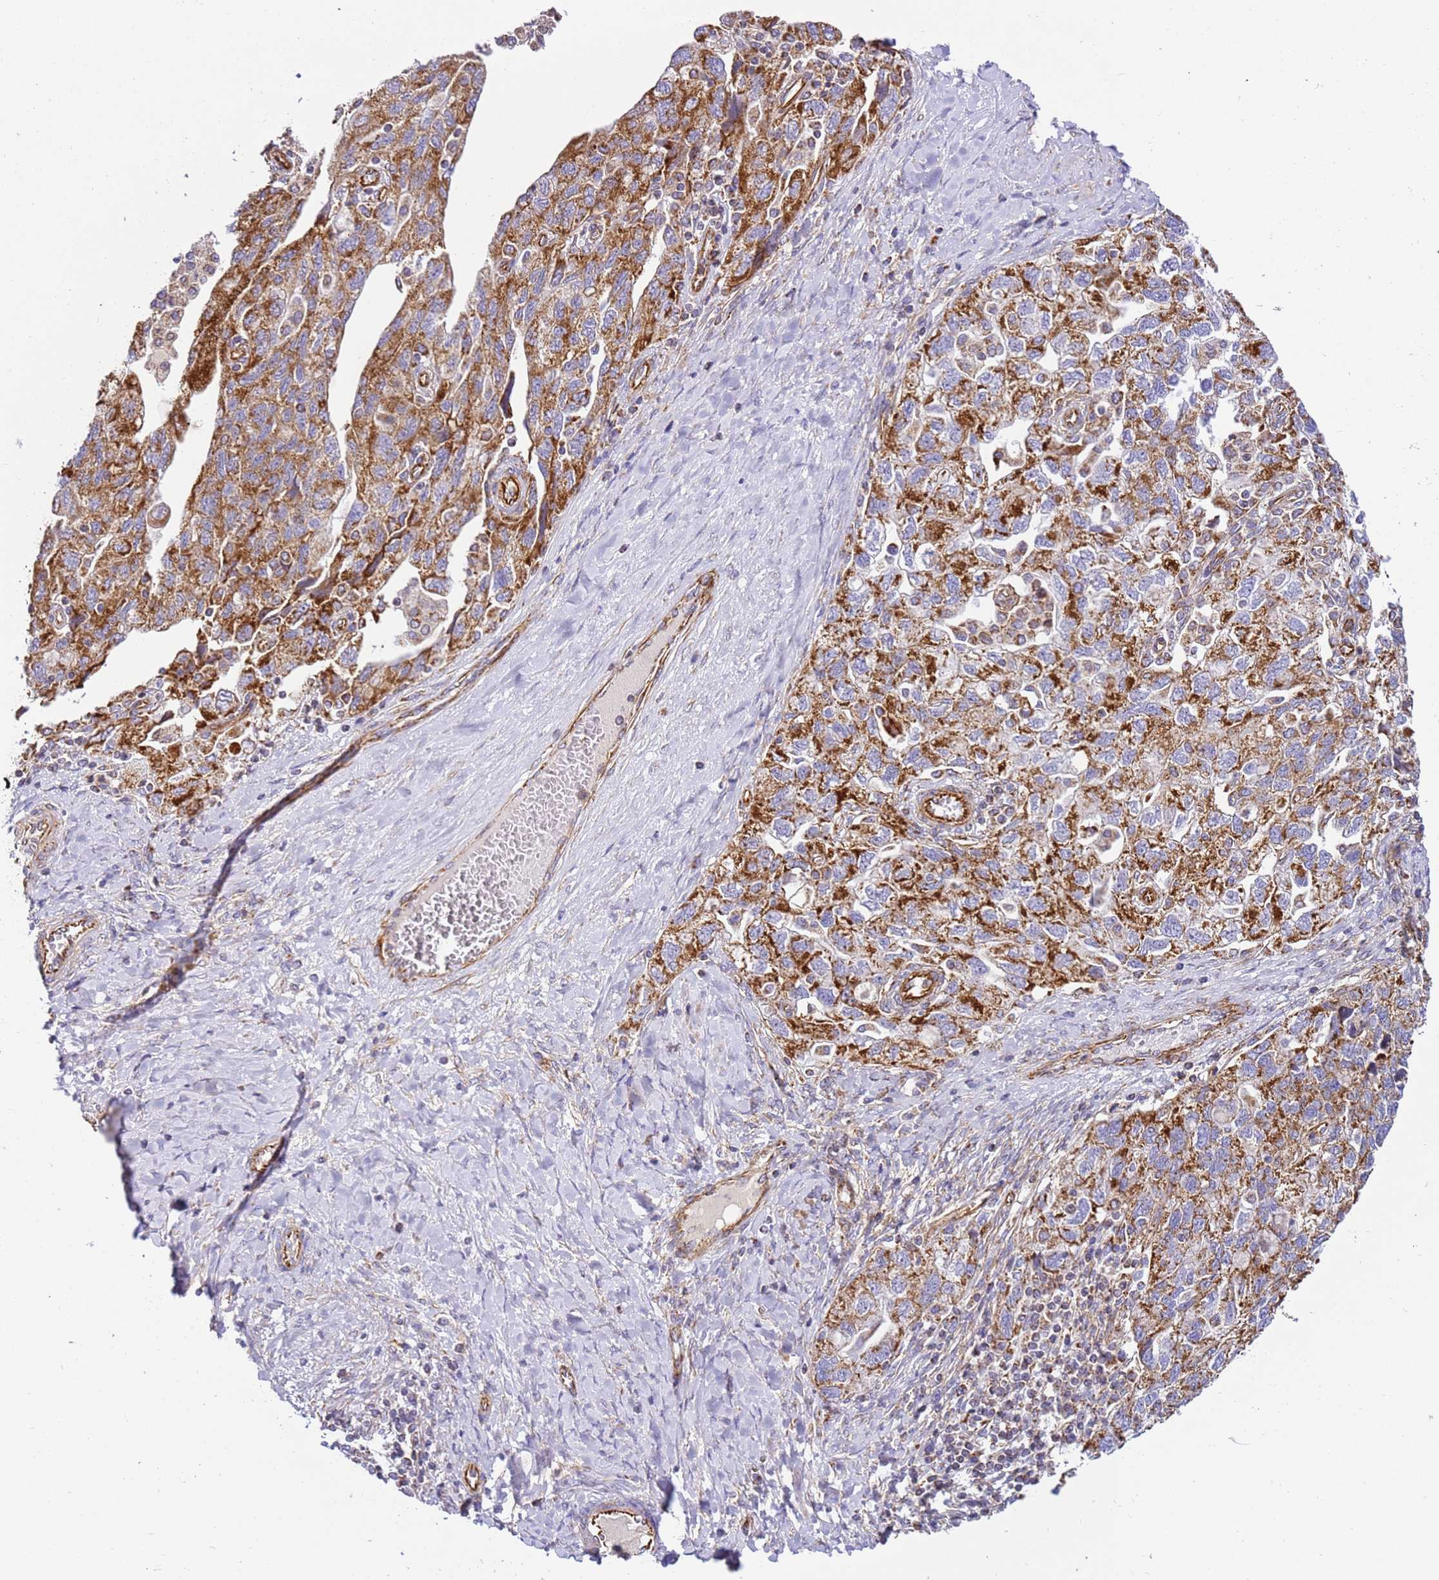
{"staining": {"intensity": "moderate", "quantity": ">75%", "location": "cytoplasmic/membranous"}, "tissue": "ovarian cancer", "cell_type": "Tumor cells", "image_type": "cancer", "snomed": [{"axis": "morphology", "description": "Carcinoma, NOS"}, {"axis": "morphology", "description": "Cystadenocarcinoma, serous, NOS"}, {"axis": "topography", "description": "Ovary"}], "caption": "Ovarian cancer was stained to show a protein in brown. There is medium levels of moderate cytoplasmic/membranous expression in about >75% of tumor cells. The protein of interest is shown in brown color, while the nuclei are stained blue.", "gene": "MRPL20", "patient": {"sex": "female", "age": 69}}